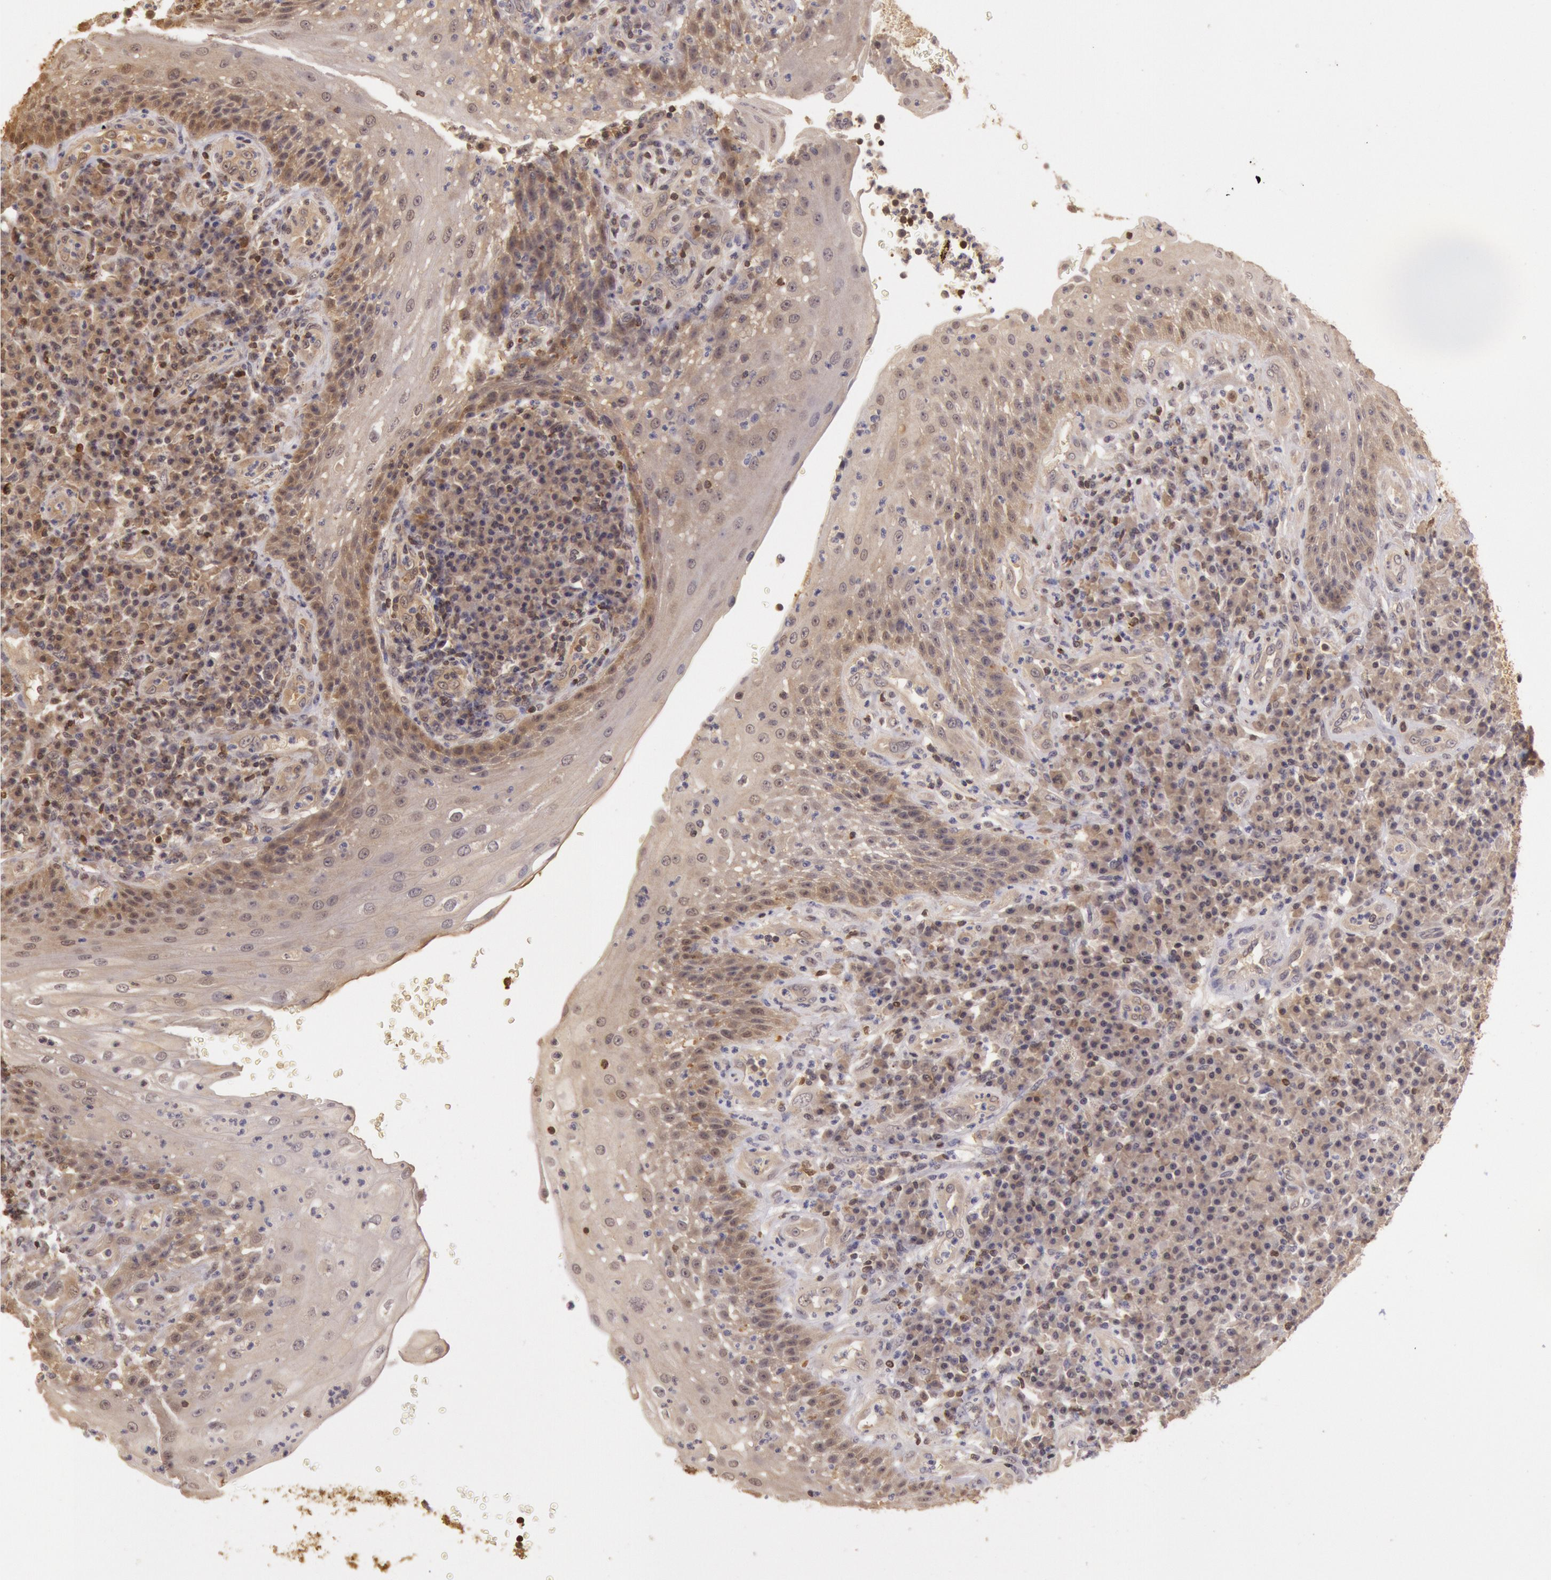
{"staining": {"intensity": "weak", "quantity": "25%-75%", "location": "cytoplasmic/membranous"}, "tissue": "tonsil", "cell_type": "Germinal center cells", "image_type": "normal", "snomed": [{"axis": "morphology", "description": "Normal tissue, NOS"}, {"axis": "topography", "description": "Tonsil"}], "caption": "High-power microscopy captured an IHC photomicrograph of benign tonsil, revealing weak cytoplasmic/membranous positivity in about 25%-75% of germinal center cells. The protein is stained brown, and the nuclei are stained in blue (DAB (3,3'-diaminobenzidine) IHC with brightfield microscopy, high magnification).", "gene": "SOD1", "patient": {"sex": "female", "age": 40}}